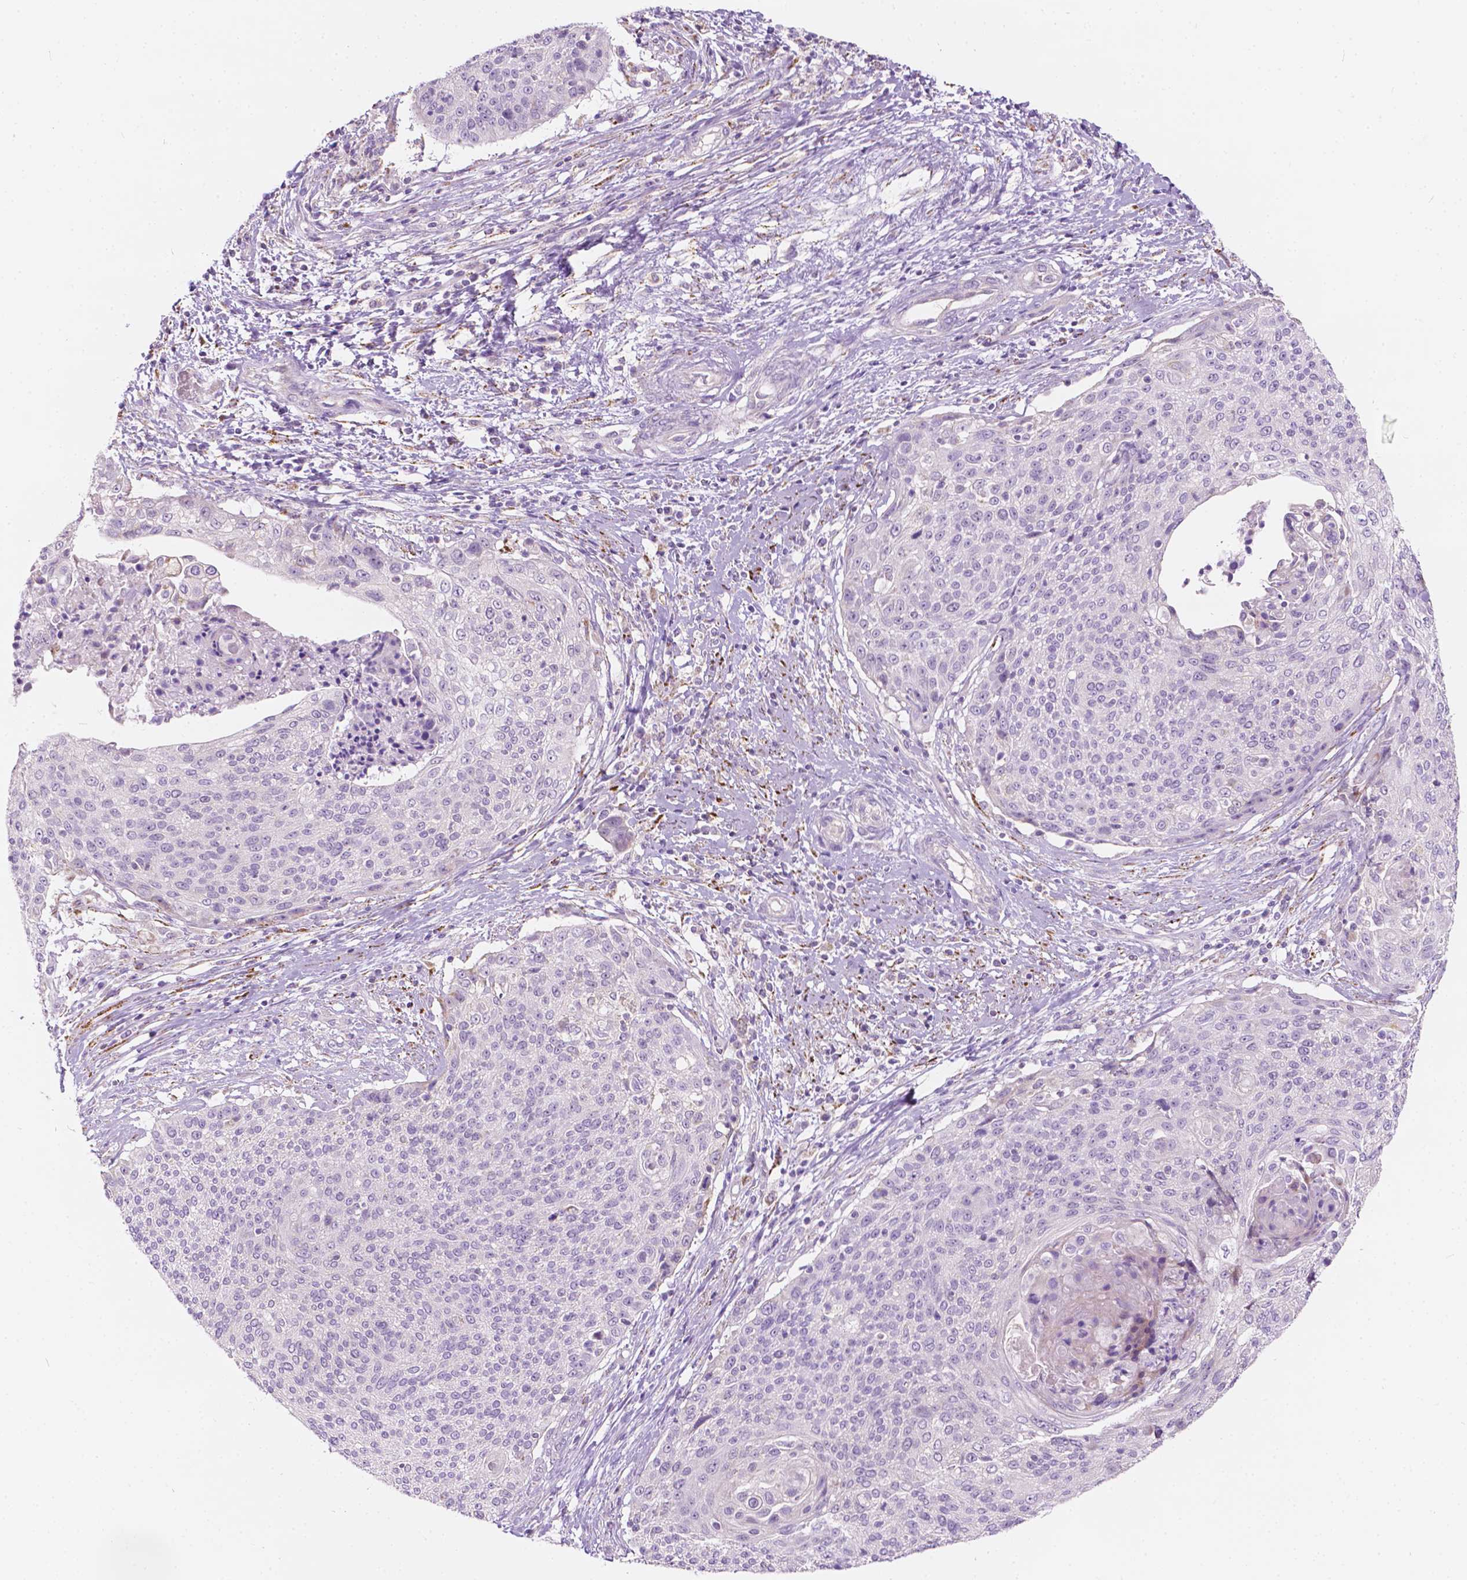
{"staining": {"intensity": "negative", "quantity": "none", "location": "none"}, "tissue": "cervical cancer", "cell_type": "Tumor cells", "image_type": "cancer", "snomed": [{"axis": "morphology", "description": "Squamous cell carcinoma, NOS"}, {"axis": "topography", "description": "Cervix"}], "caption": "Immunohistochemistry image of neoplastic tissue: human cervical cancer (squamous cell carcinoma) stained with DAB reveals no significant protein positivity in tumor cells.", "gene": "NOS1AP", "patient": {"sex": "female", "age": 31}}